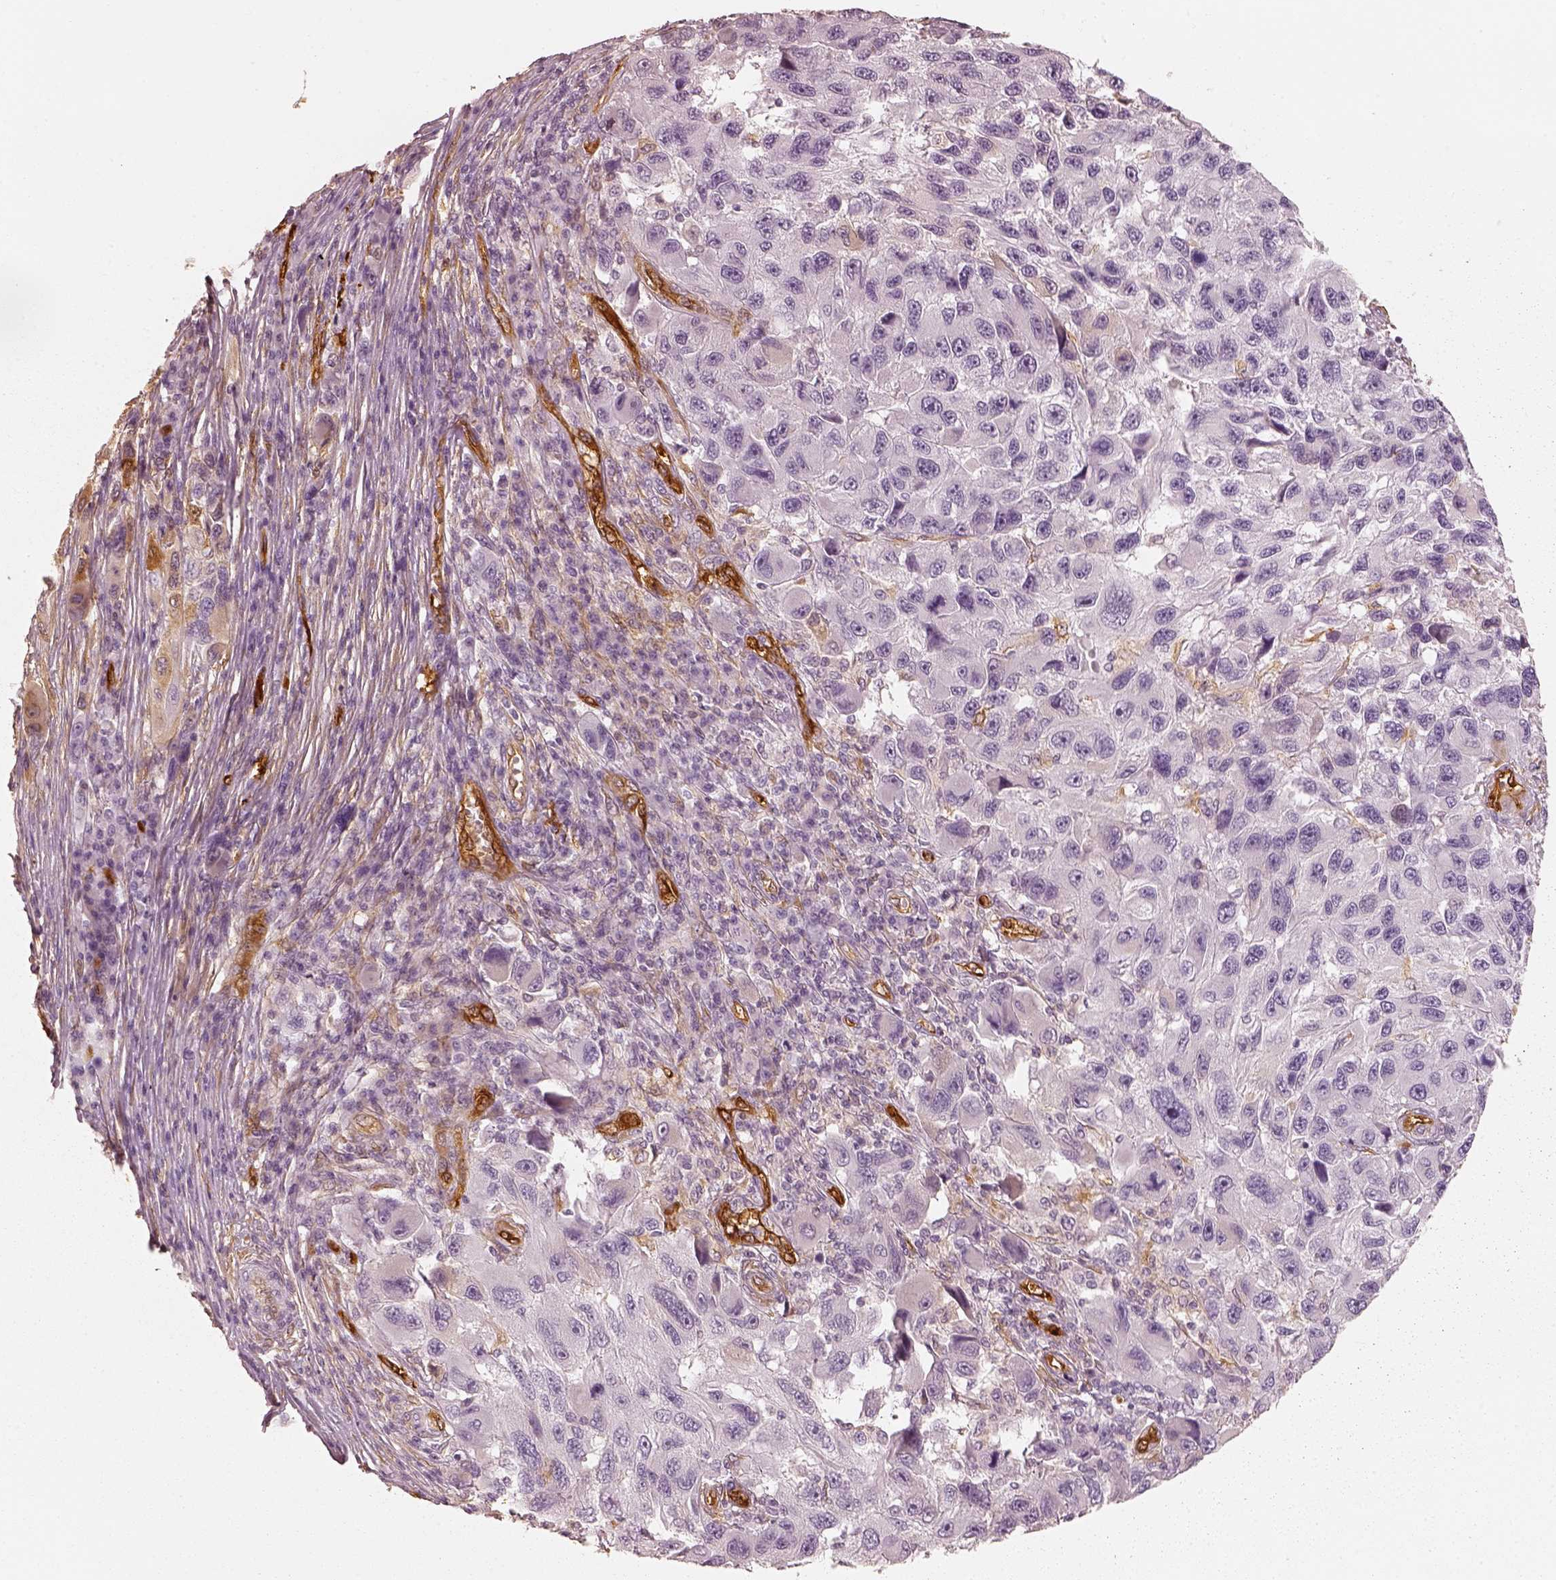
{"staining": {"intensity": "moderate", "quantity": "<25%", "location": "cytoplasmic/membranous"}, "tissue": "melanoma", "cell_type": "Tumor cells", "image_type": "cancer", "snomed": [{"axis": "morphology", "description": "Malignant melanoma, NOS"}, {"axis": "topography", "description": "Skin"}], "caption": "Tumor cells show moderate cytoplasmic/membranous staining in approximately <25% of cells in melanoma.", "gene": "FSCN1", "patient": {"sex": "male", "age": 53}}